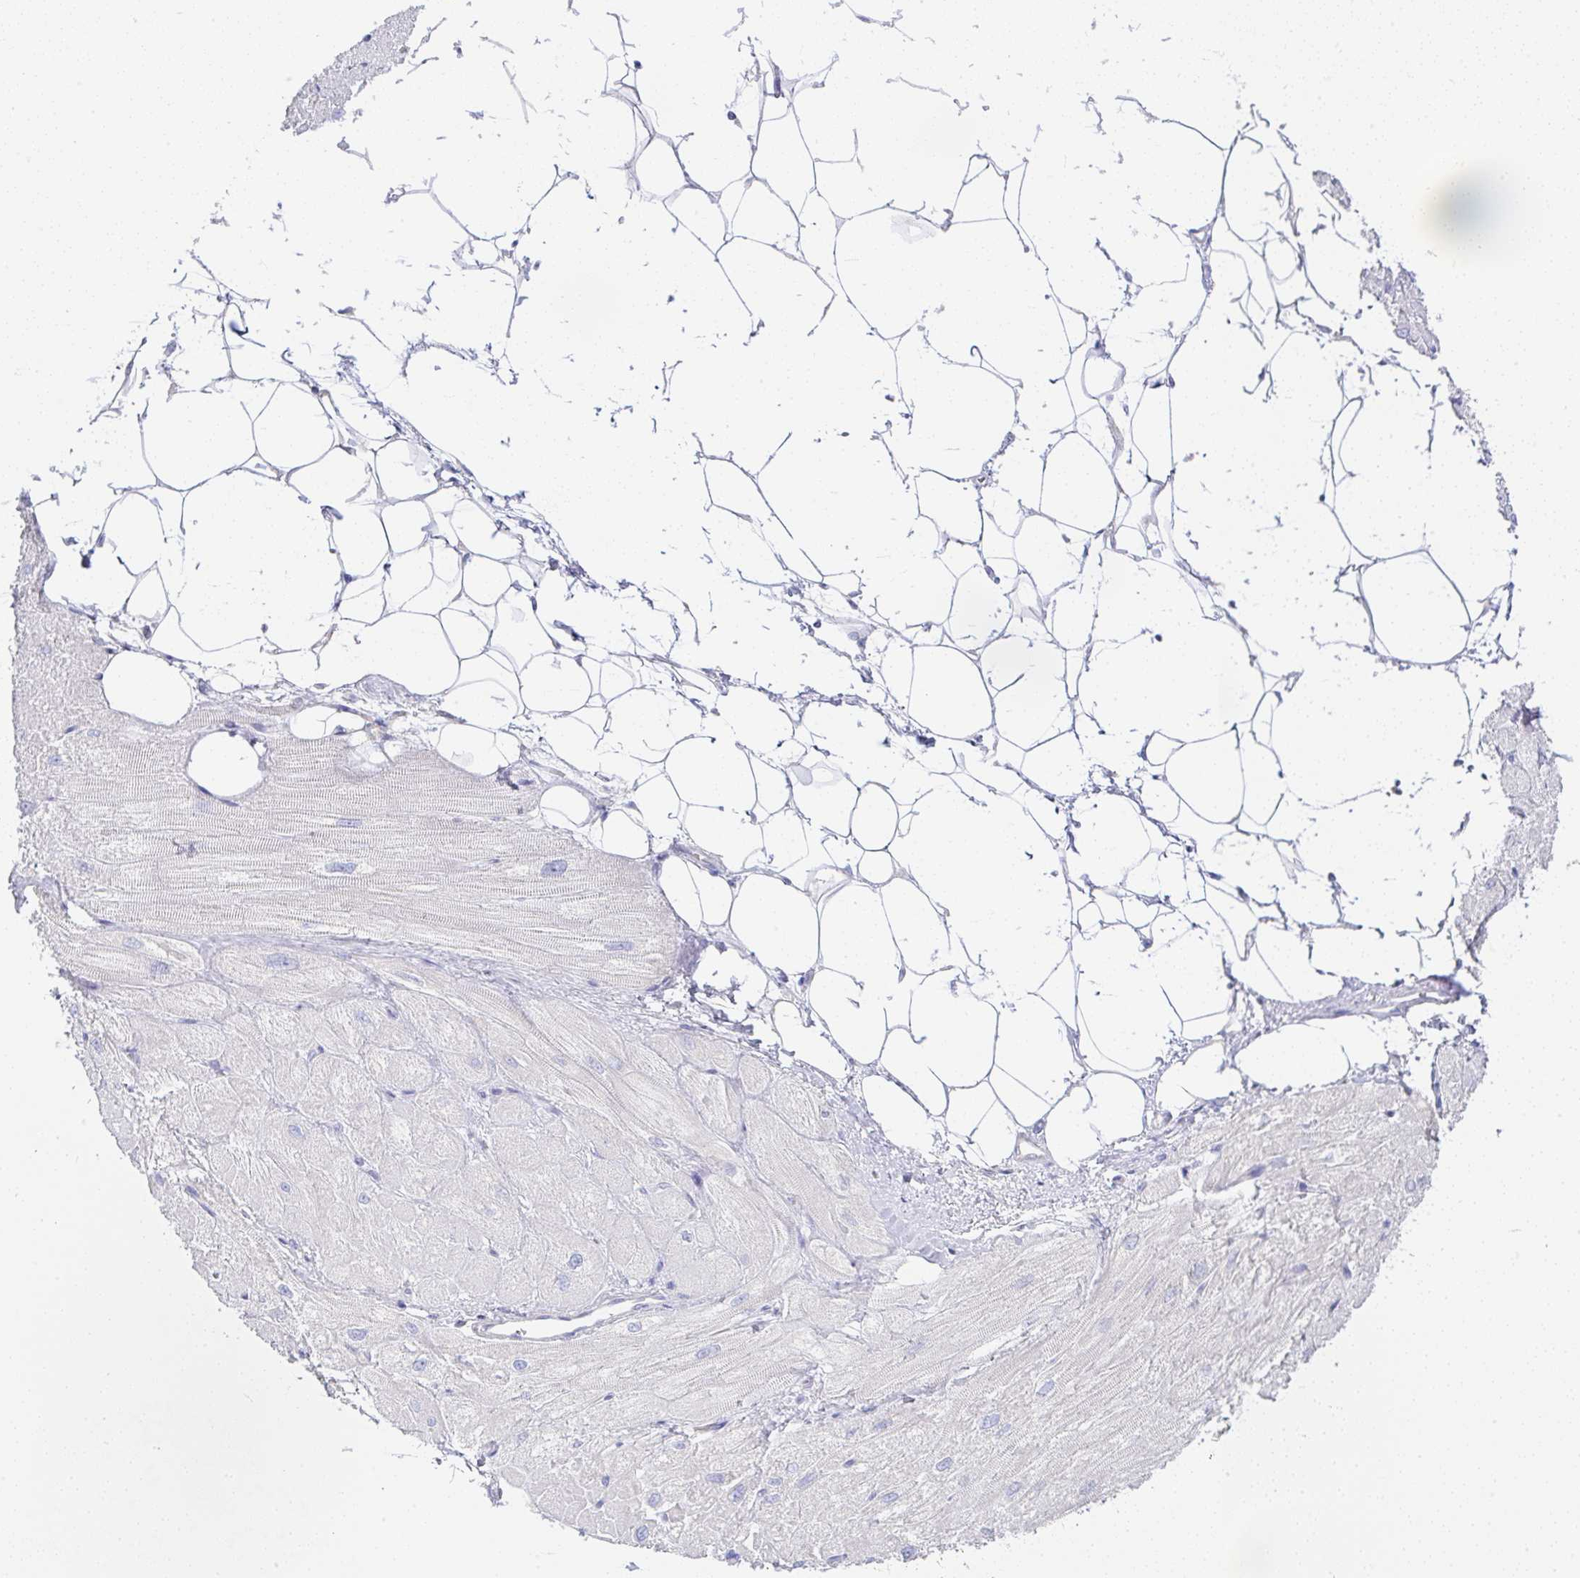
{"staining": {"intensity": "moderate", "quantity": "<25%", "location": "cytoplasmic/membranous"}, "tissue": "heart muscle", "cell_type": "Cardiomyocytes", "image_type": "normal", "snomed": [{"axis": "morphology", "description": "Normal tissue, NOS"}, {"axis": "topography", "description": "Heart"}], "caption": "Immunohistochemical staining of unremarkable heart muscle exhibits moderate cytoplasmic/membranous protein positivity in approximately <25% of cardiomyocytes.", "gene": "DERL2", "patient": {"sex": "male", "age": 62}}